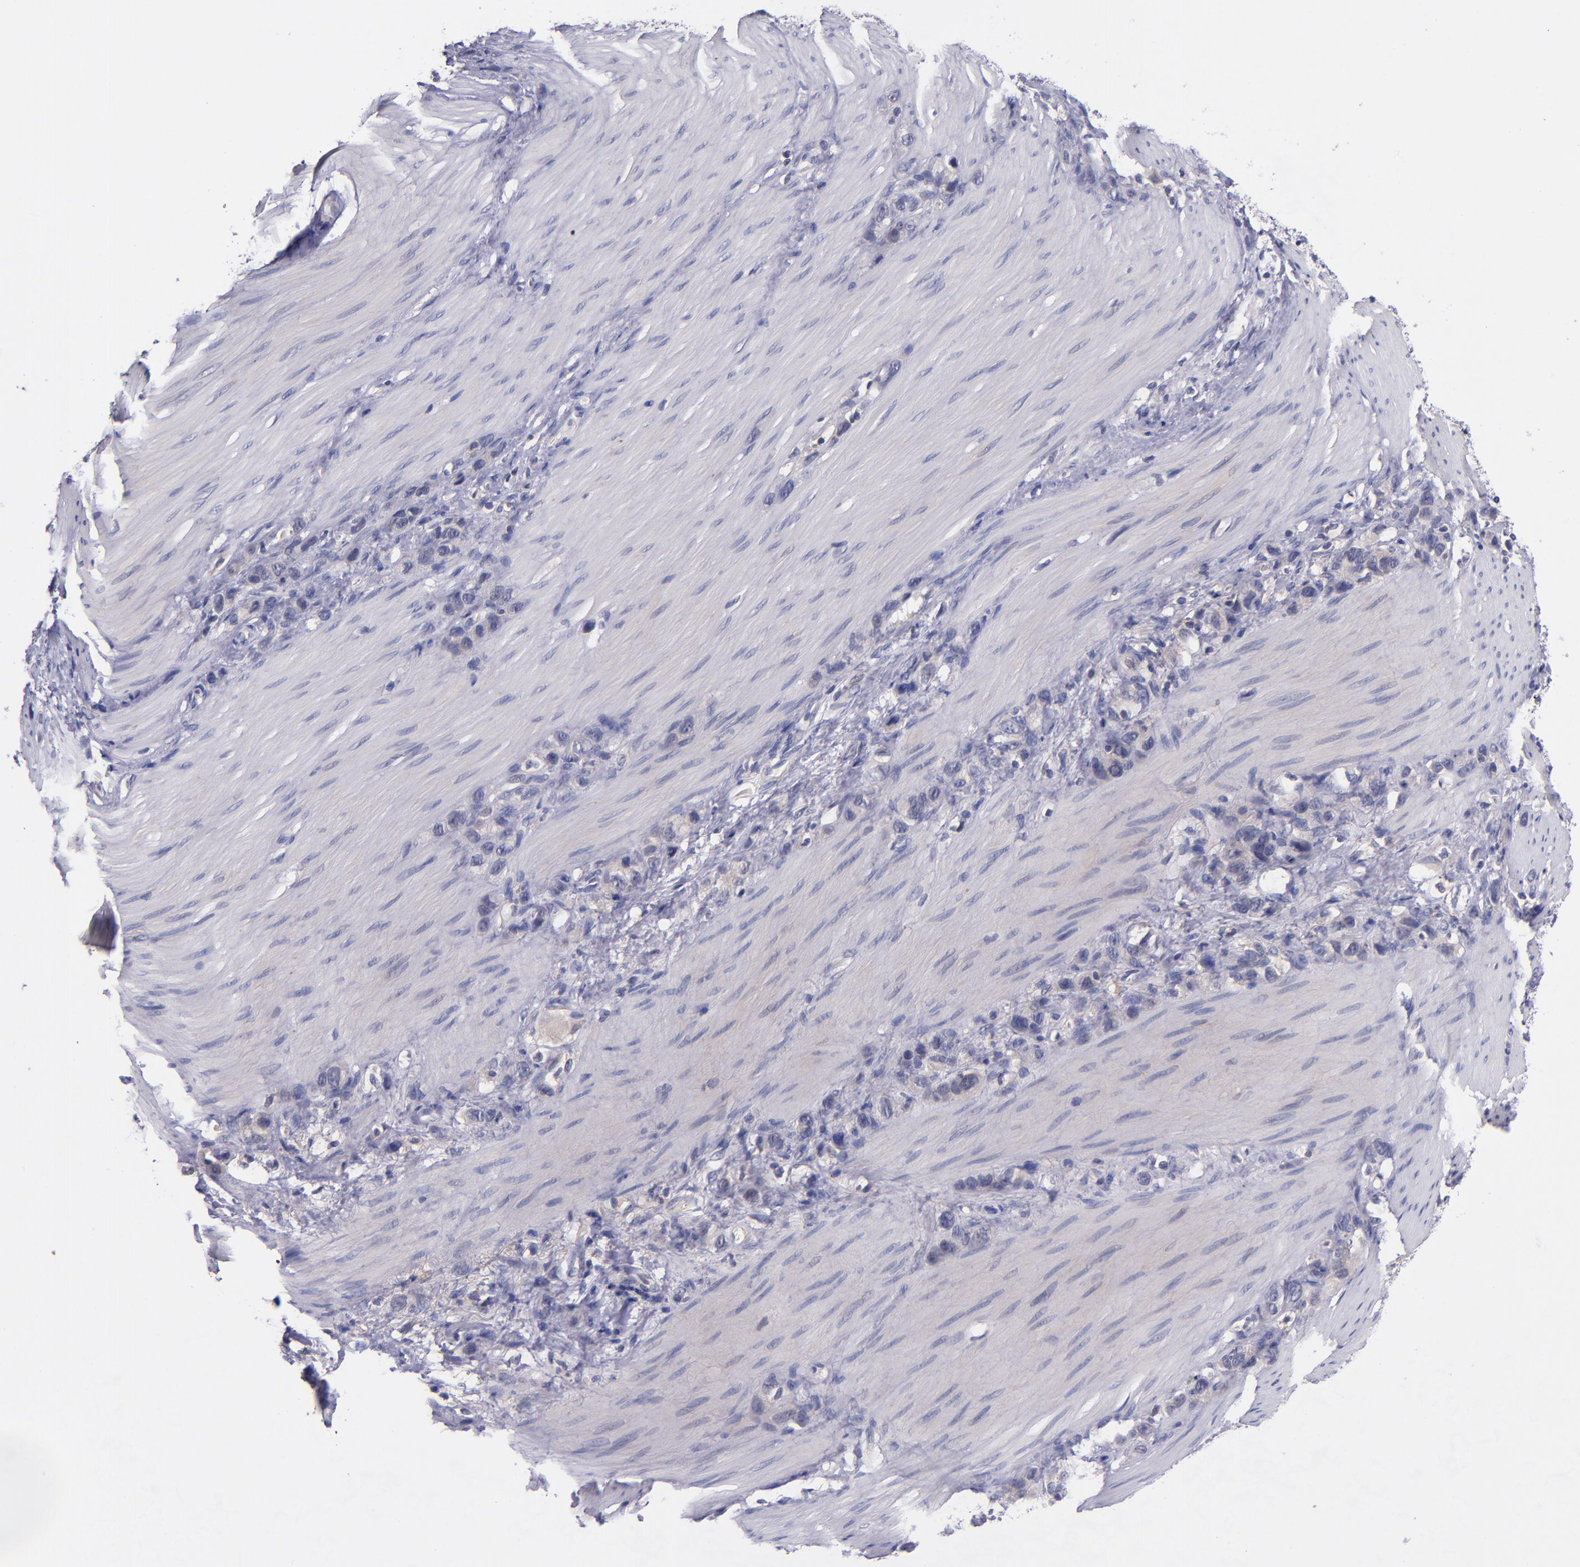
{"staining": {"intensity": "weak", "quantity": "25%-75%", "location": "cytoplasmic/membranous"}, "tissue": "stomach cancer", "cell_type": "Tumor cells", "image_type": "cancer", "snomed": [{"axis": "morphology", "description": "Normal tissue, NOS"}, {"axis": "morphology", "description": "Adenocarcinoma, NOS"}, {"axis": "morphology", "description": "Adenocarcinoma, High grade"}, {"axis": "topography", "description": "Stomach, upper"}, {"axis": "topography", "description": "Stomach"}], "caption": "Brown immunohistochemical staining in adenocarcinoma (high-grade) (stomach) shows weak cytoplasmic/membranous staining in about 25%-75% of tumor cells. (Brightfield microscopy of DAB IHC at high magnification).", "gene": "RBP4", "patient": {"sex": "female", "age": 65}}